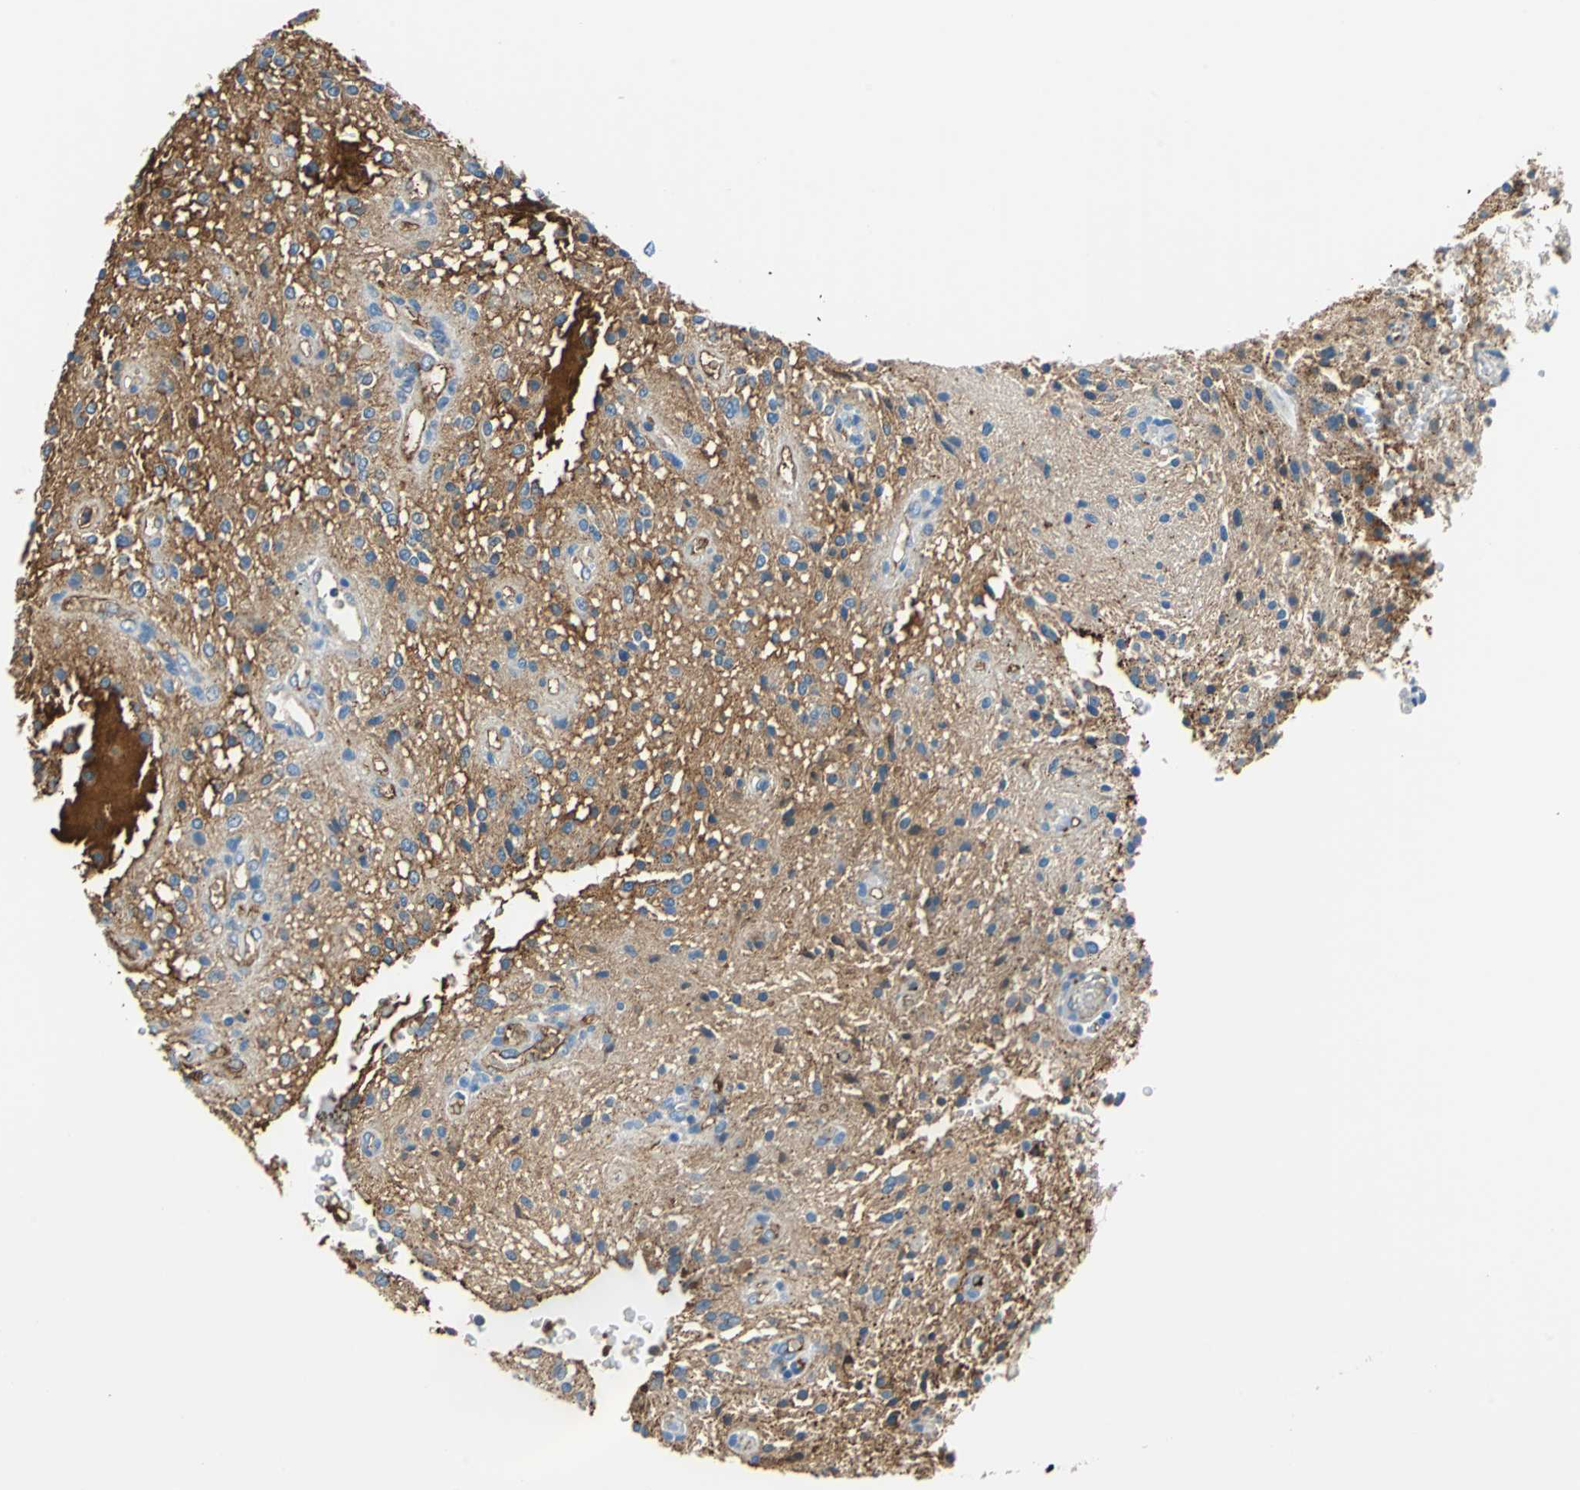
{"staining": {"intensity": "moderate", "quantity": "<25%", "location": "cytoplasmic/membranous"}, "tissue": "glioma", "cell_type": "Tumor cells", "image_type": "cancer", "snomed": [{"axis": "morphology", "description": "Glioma, malignant, NOS"}, {"axis": "topography", "description": "Cerebellum"}], "caption": "An image of glioma (malignant) stained for a protein demonstrates moderate cytoplasmic/membranous brown staining in tumor cells.", "gene": "ALB", "patient": {"sex": "female", "age": 10}}